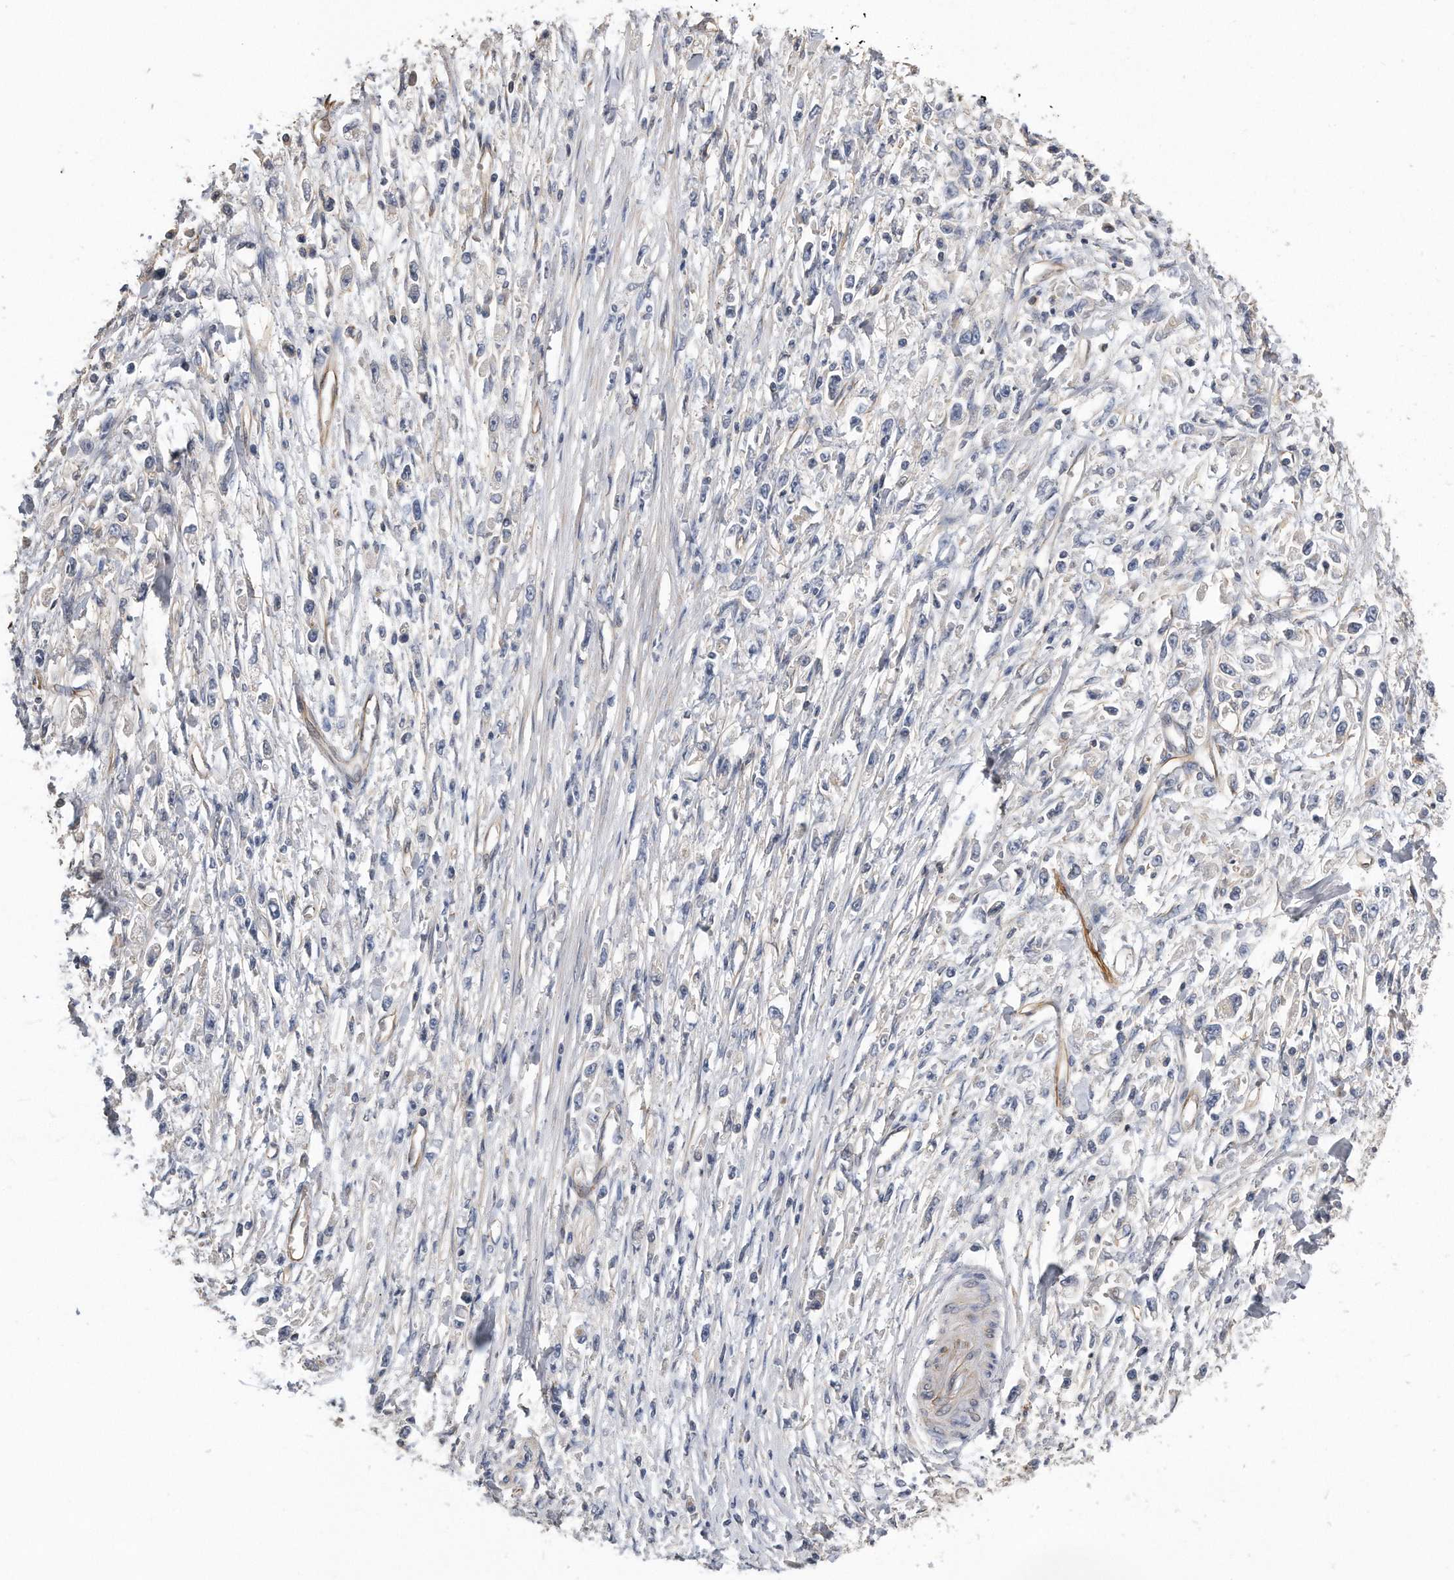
{"staining": {"intensity": "negative", "quantity": "none", "location": "none"}, "tissue": "stomach cancer", "cell_type": "Tumor cells", "image_type": "cancer", "snomed": [{"axis": "morphology", "description": "Adenocarcinoma, NOS"}, {"axis": "topography", "description": "Stomach"}], "caption": "Immunohistochemical staining of stomach adenocarcinoma exhibits no significant staining in tumor cells.", "gene": "GPC1", "patient": {"sex": "female", "age": 59}}